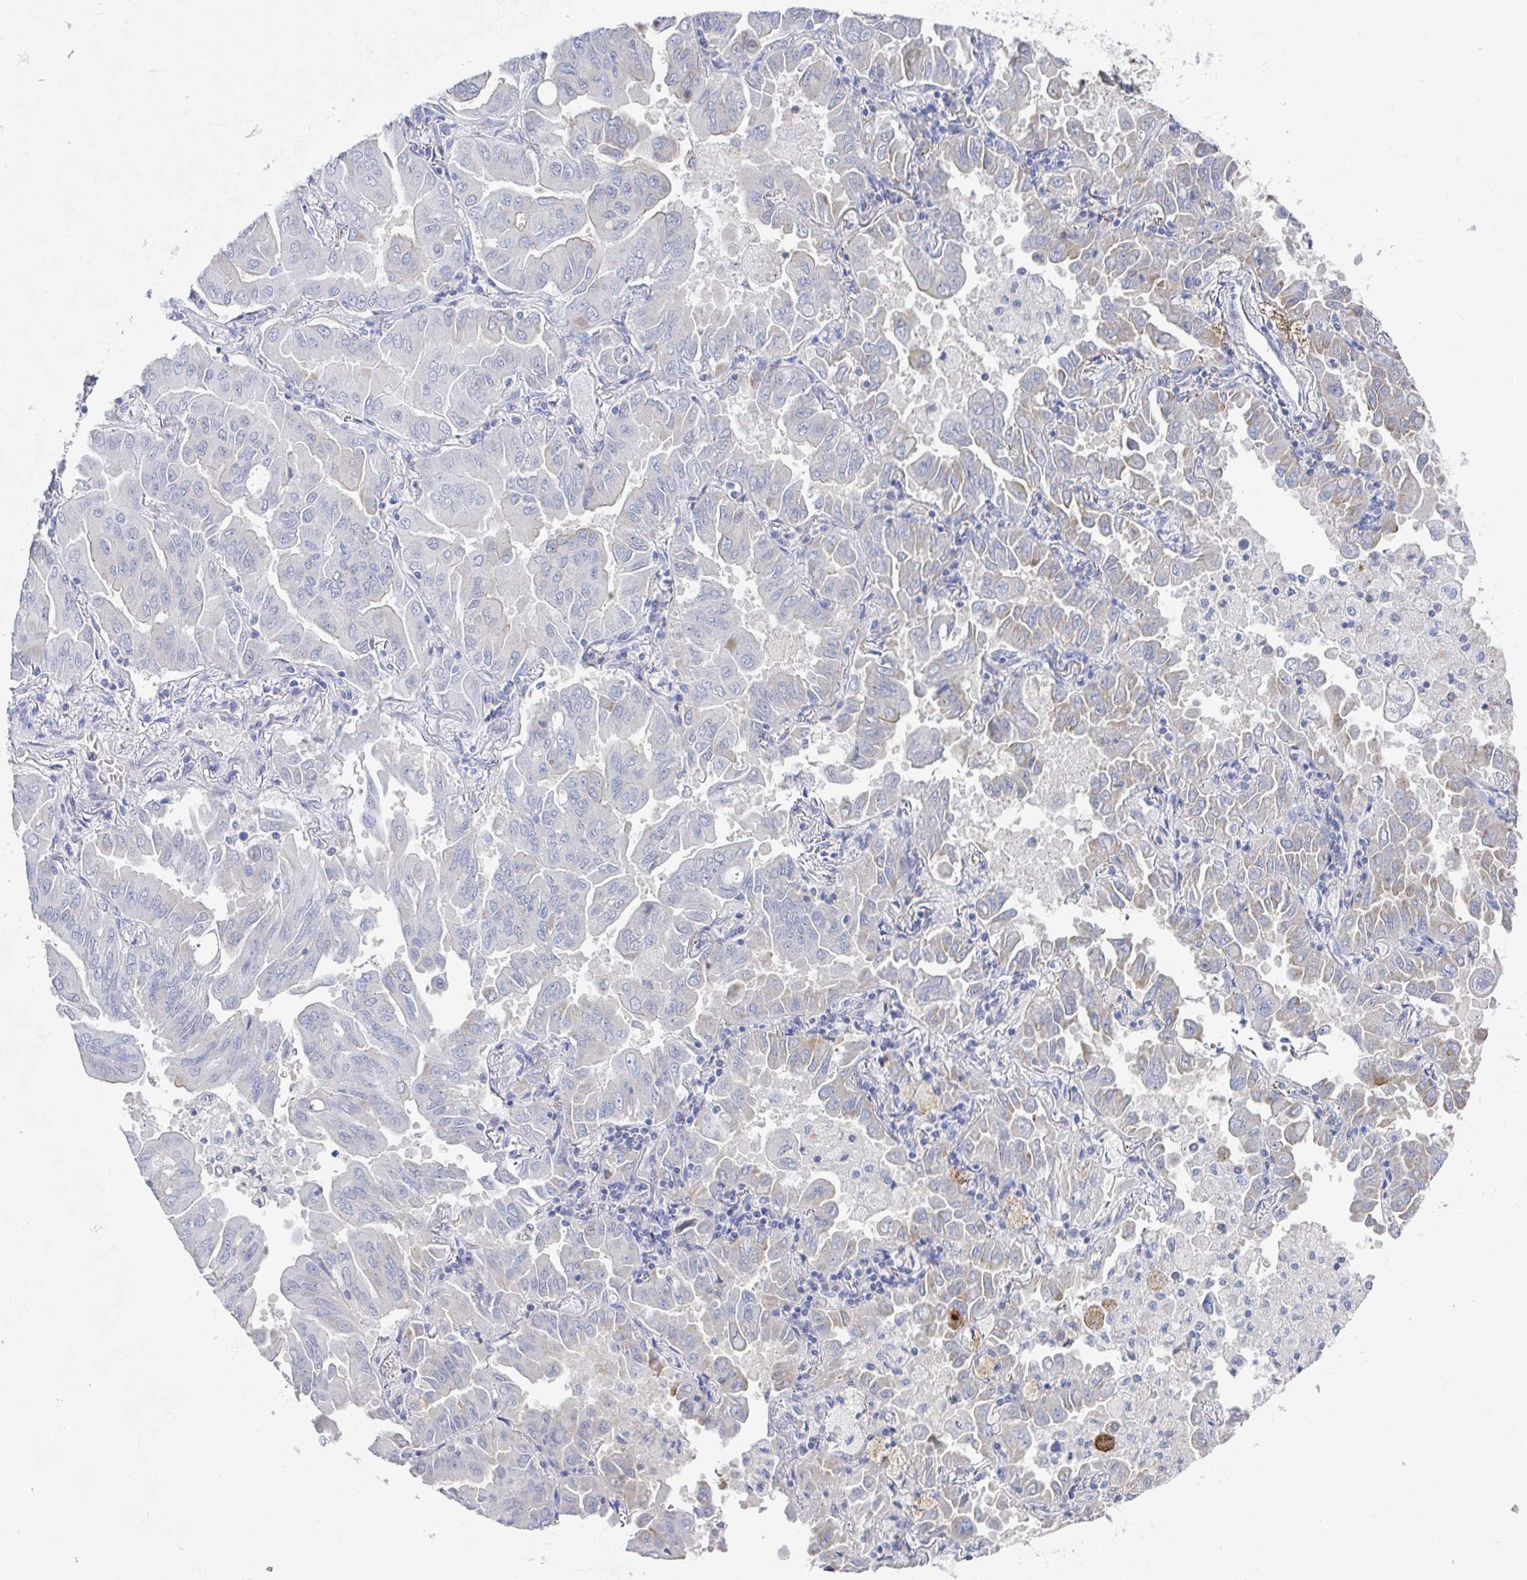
{"staining": {"intensity": "negative", "quantity": "none", "location": "none"}, "tissue": "lung cancer", "cell_type": "Tumor cells", "image_type": "cancer", "snomed": [{"axis": "morphology", "description": "Adenocarcinoma, NOS"}, {"axis": "topography", "description": "Lung"}], "caption": "The photomicrograph exhibits no staining of tumor cells in adenocarcinoma (lung).", "gene": "ZNF430", "patient": {"sex": "male", "age": 64}}